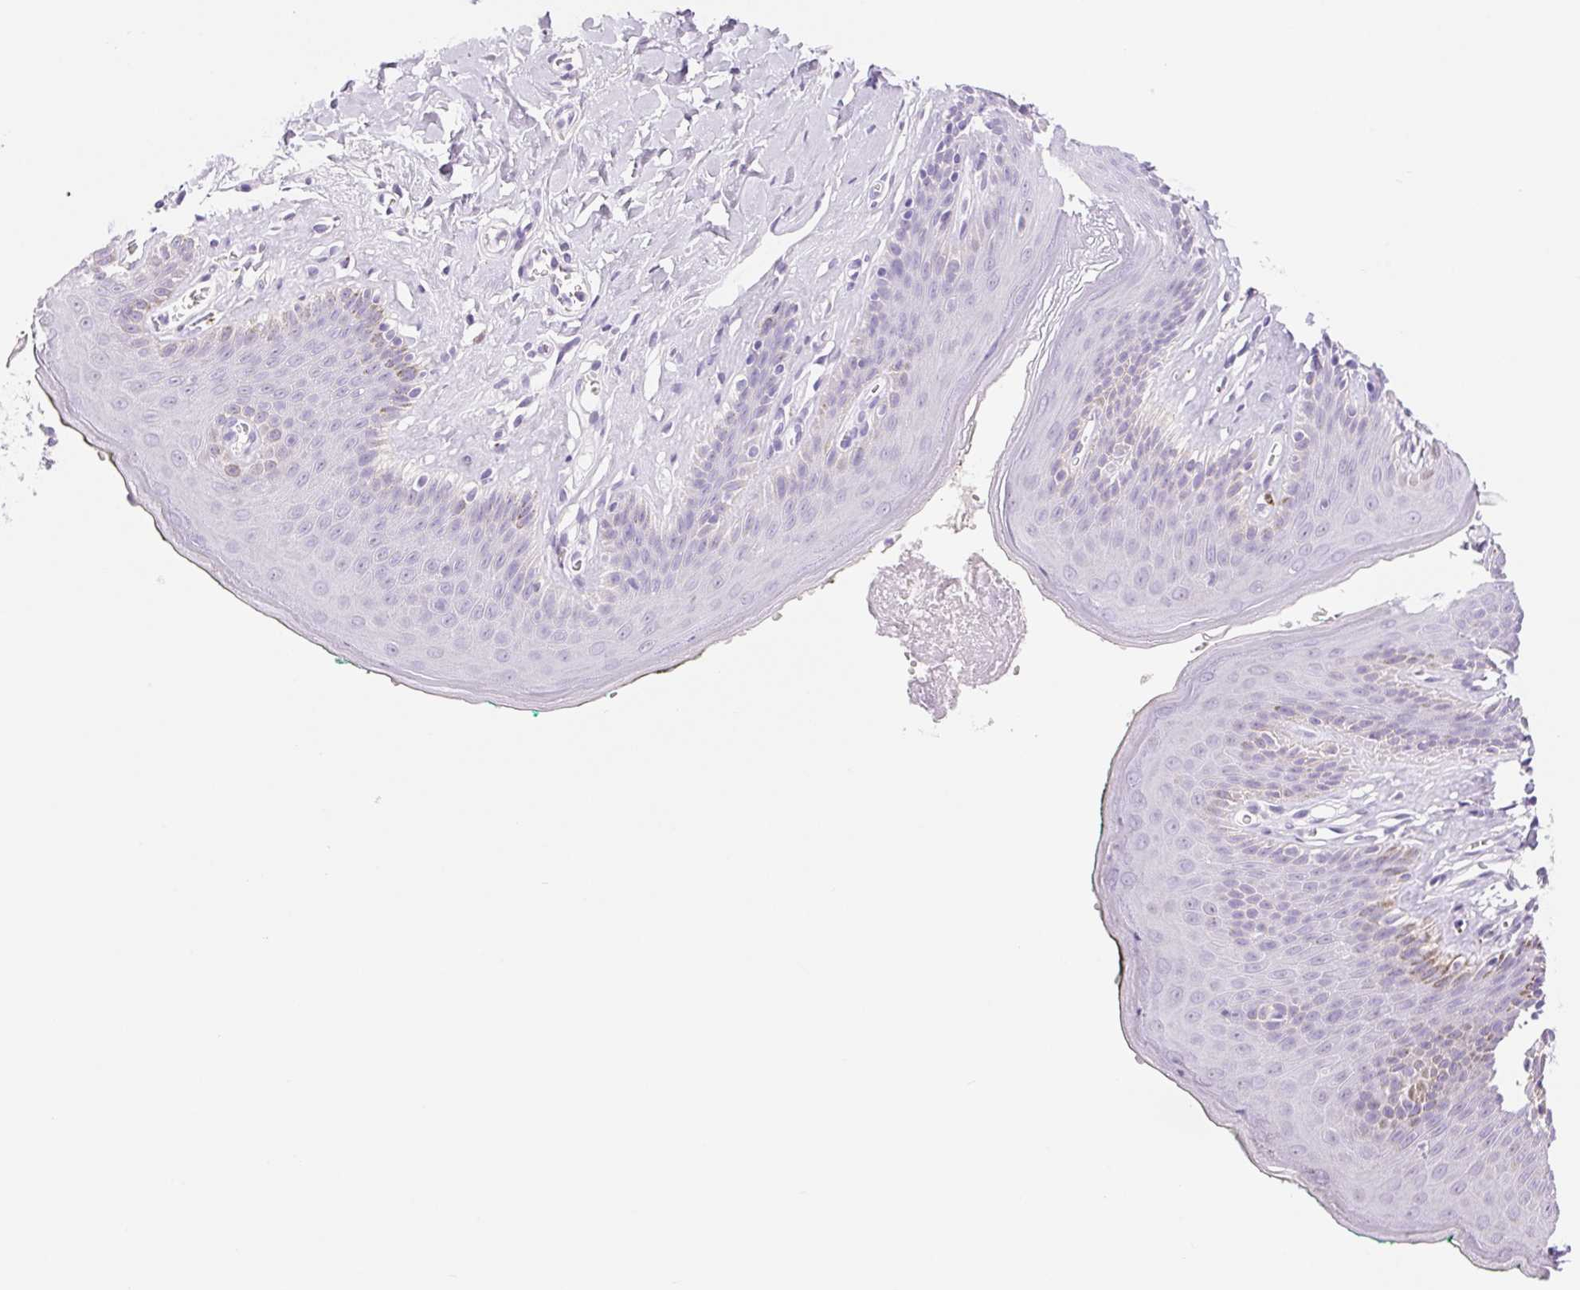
{"staining": {"intensity": "negative", "quantity": "none", "location": "none"}, "tissue": "skin", "cell_type": "Epidermal cells", "image_type": "normal", "snomed": [{"axis": "morphology", "description": "Normal tissue, NOS"}, {"axis": "topography", "description": "Vulva"}, {"axis": "topography", "description": "Peripheral nerve tissue"}], "caption": "Immunohistochemistry histopathology image of benign skin stained for a protein (brown), which demonstrates no staining in epidermal cells. (DAB (3,3'-diaminobenzidine) immunohistochemistry (IHC), high magnification).", "gene": "ASGR2", "patient": {"sex": "female", "age": 66}}